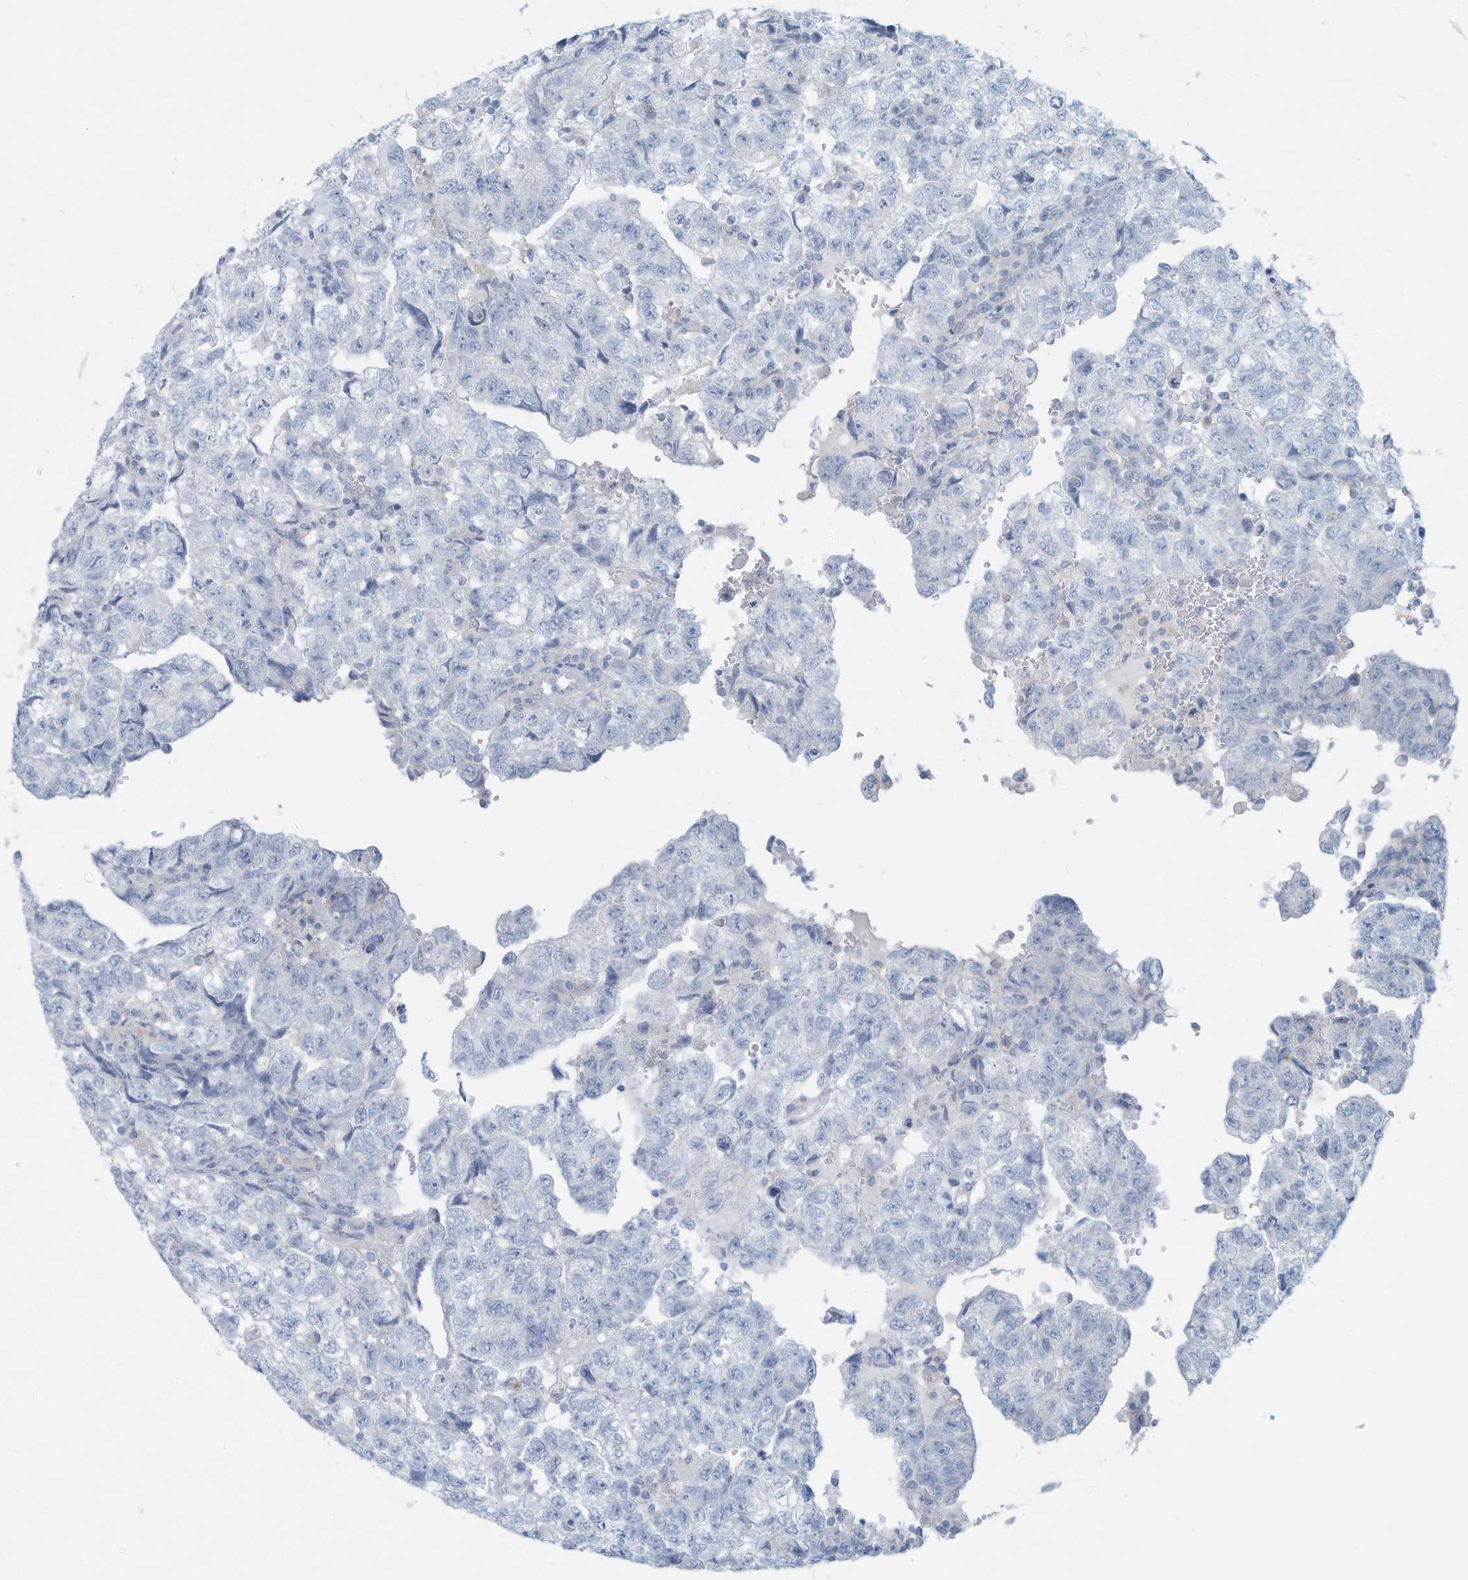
{"staining": {"intensity": "negative", "quantity": "none", "location": "none"}, "tissue": "testis cancer", "cell_type": "Tumor cells", "image_type": "cancer", "snomed": [{"axis": "morphology", "description": "Carcinoma, Embryonal, NOS"}, {"axis": "topography", "description": "Testis"}], "caption": "Image shows no significant protein positivity in tumor cells of testis cancer (embryonal carcinoma).", "gene": "ERI2", "patient": {"sex": "male", "age": 36}}